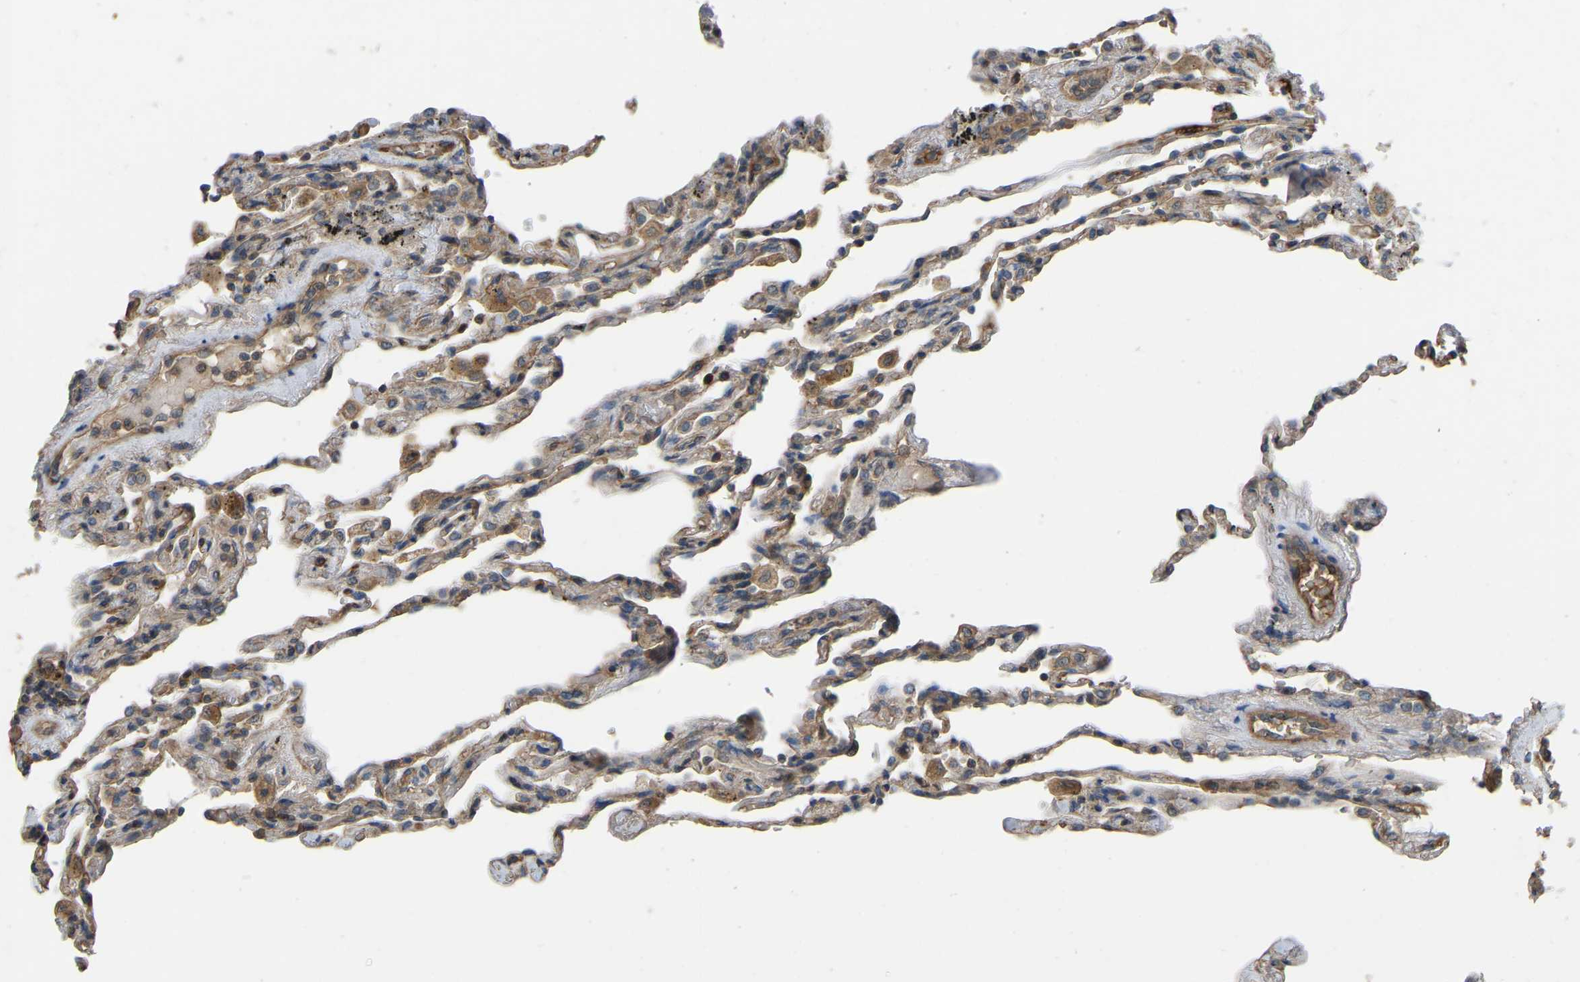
{"staining": {"intensity": "weak", "quantity": "25%-75%", "location": "cytoplasmic/membranous"}, "tissue": "lung", "cell_type": "Alveolar cells", "image_type": "normal", "snomed": [{"axis": "morphology", "description": "Normal tissue, NOS"}, {"axis": "topography", "description": "Lung"}], "caption": "Immunohistochemistry (IHC) (DAB) staining of unremarkable lung reveals weak cytoplasmic/membranous protein expression in approximately 25%-75% of alveolar cells.", "gene": "C21orf91", "patient": {"sex": "male", "age": 59}}